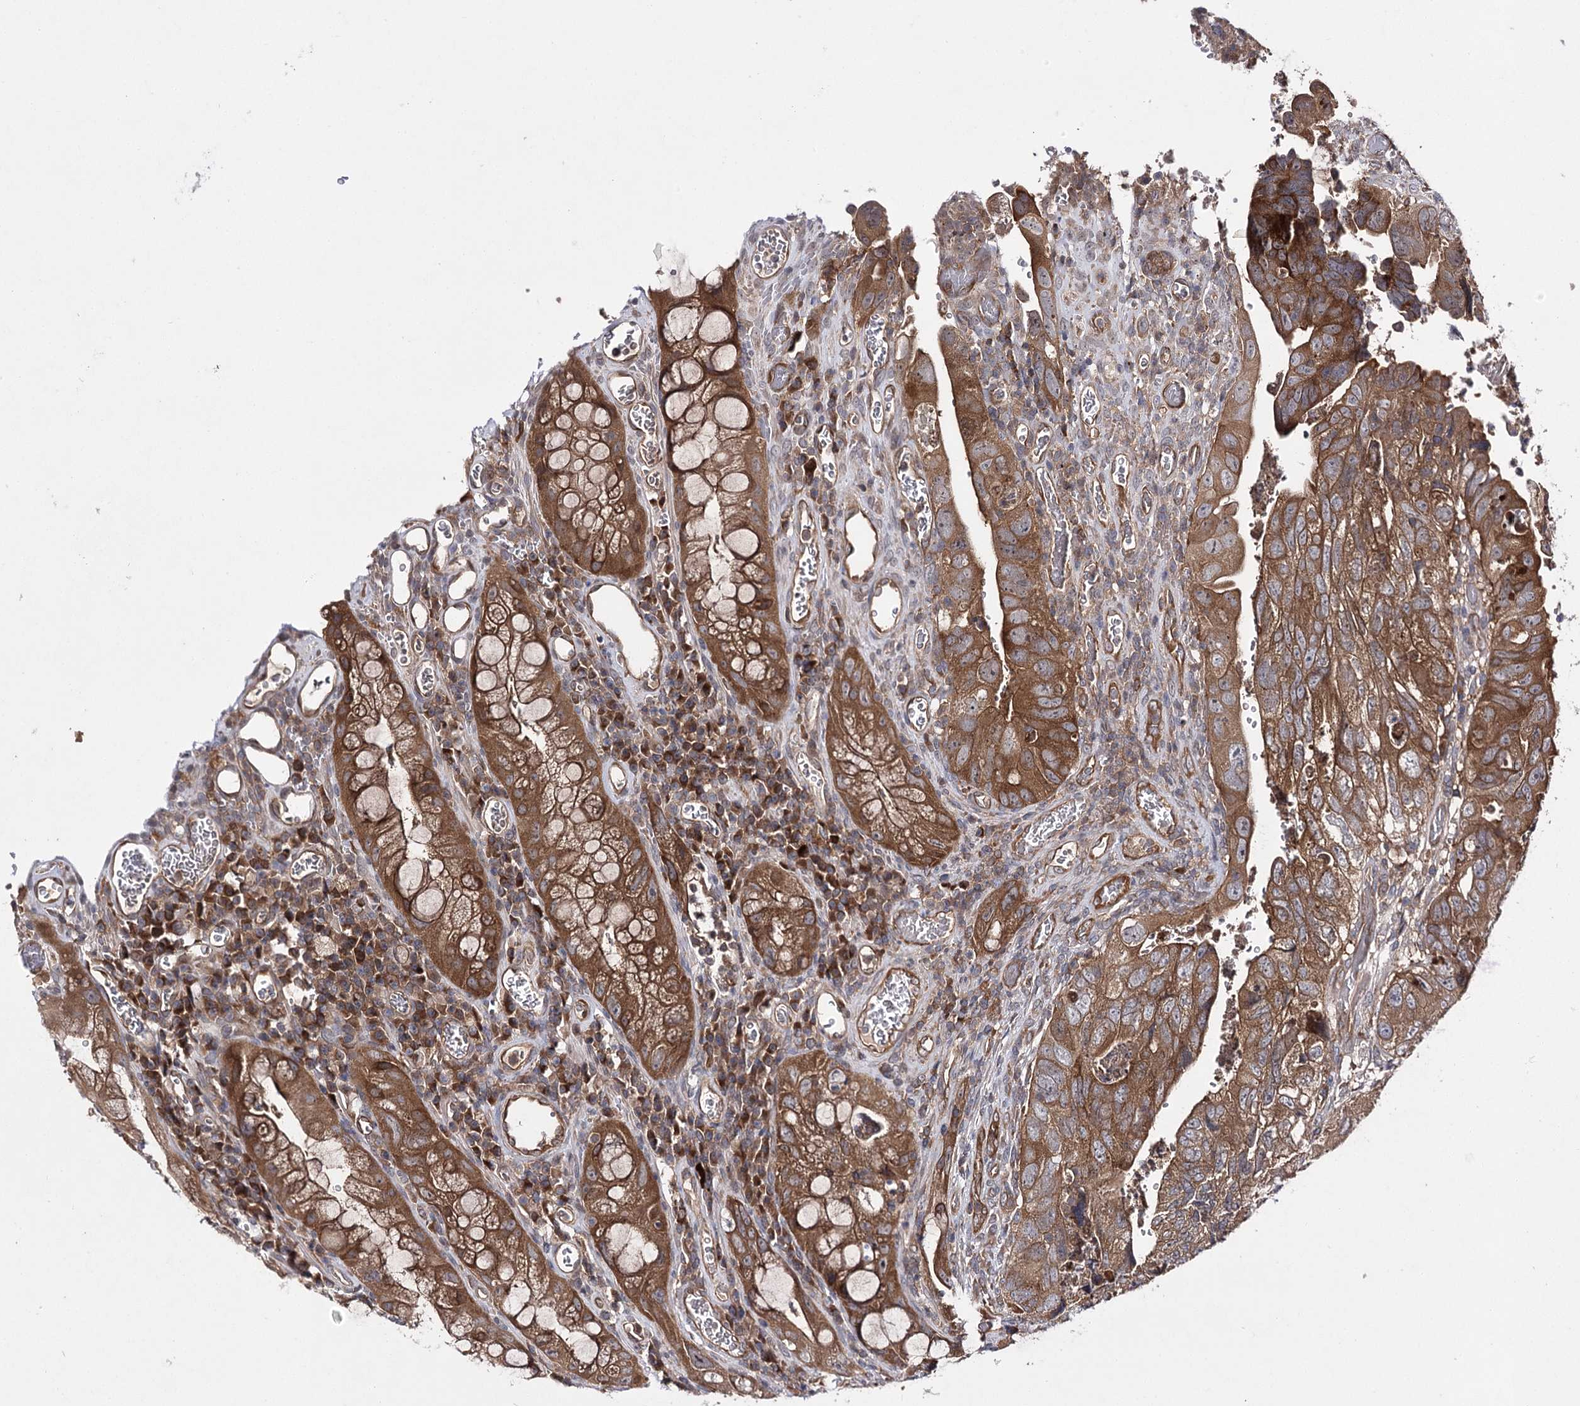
{"staining": {"intensity": "strong", "quantity": ">75%", "location": "cytoplasmic/membranous"}, "tissue": "colorectal cancer", "cell_type": "Tumor cells", "image_type": "cancer", "snomed": [{"axis": "morphology", "description": "Adenocarcinoma, NOS"}, {"axis": "topography", "description": "Rectum"}], "caption": "Immunohistochemical staining of adenocarcinoma (colorectal) shows high levels of strong cytoplasmic/membranous protein positivity in about >75% of tumor cells.", "gene": "BCR", "patient": {"sex": "male", "age": 63}}